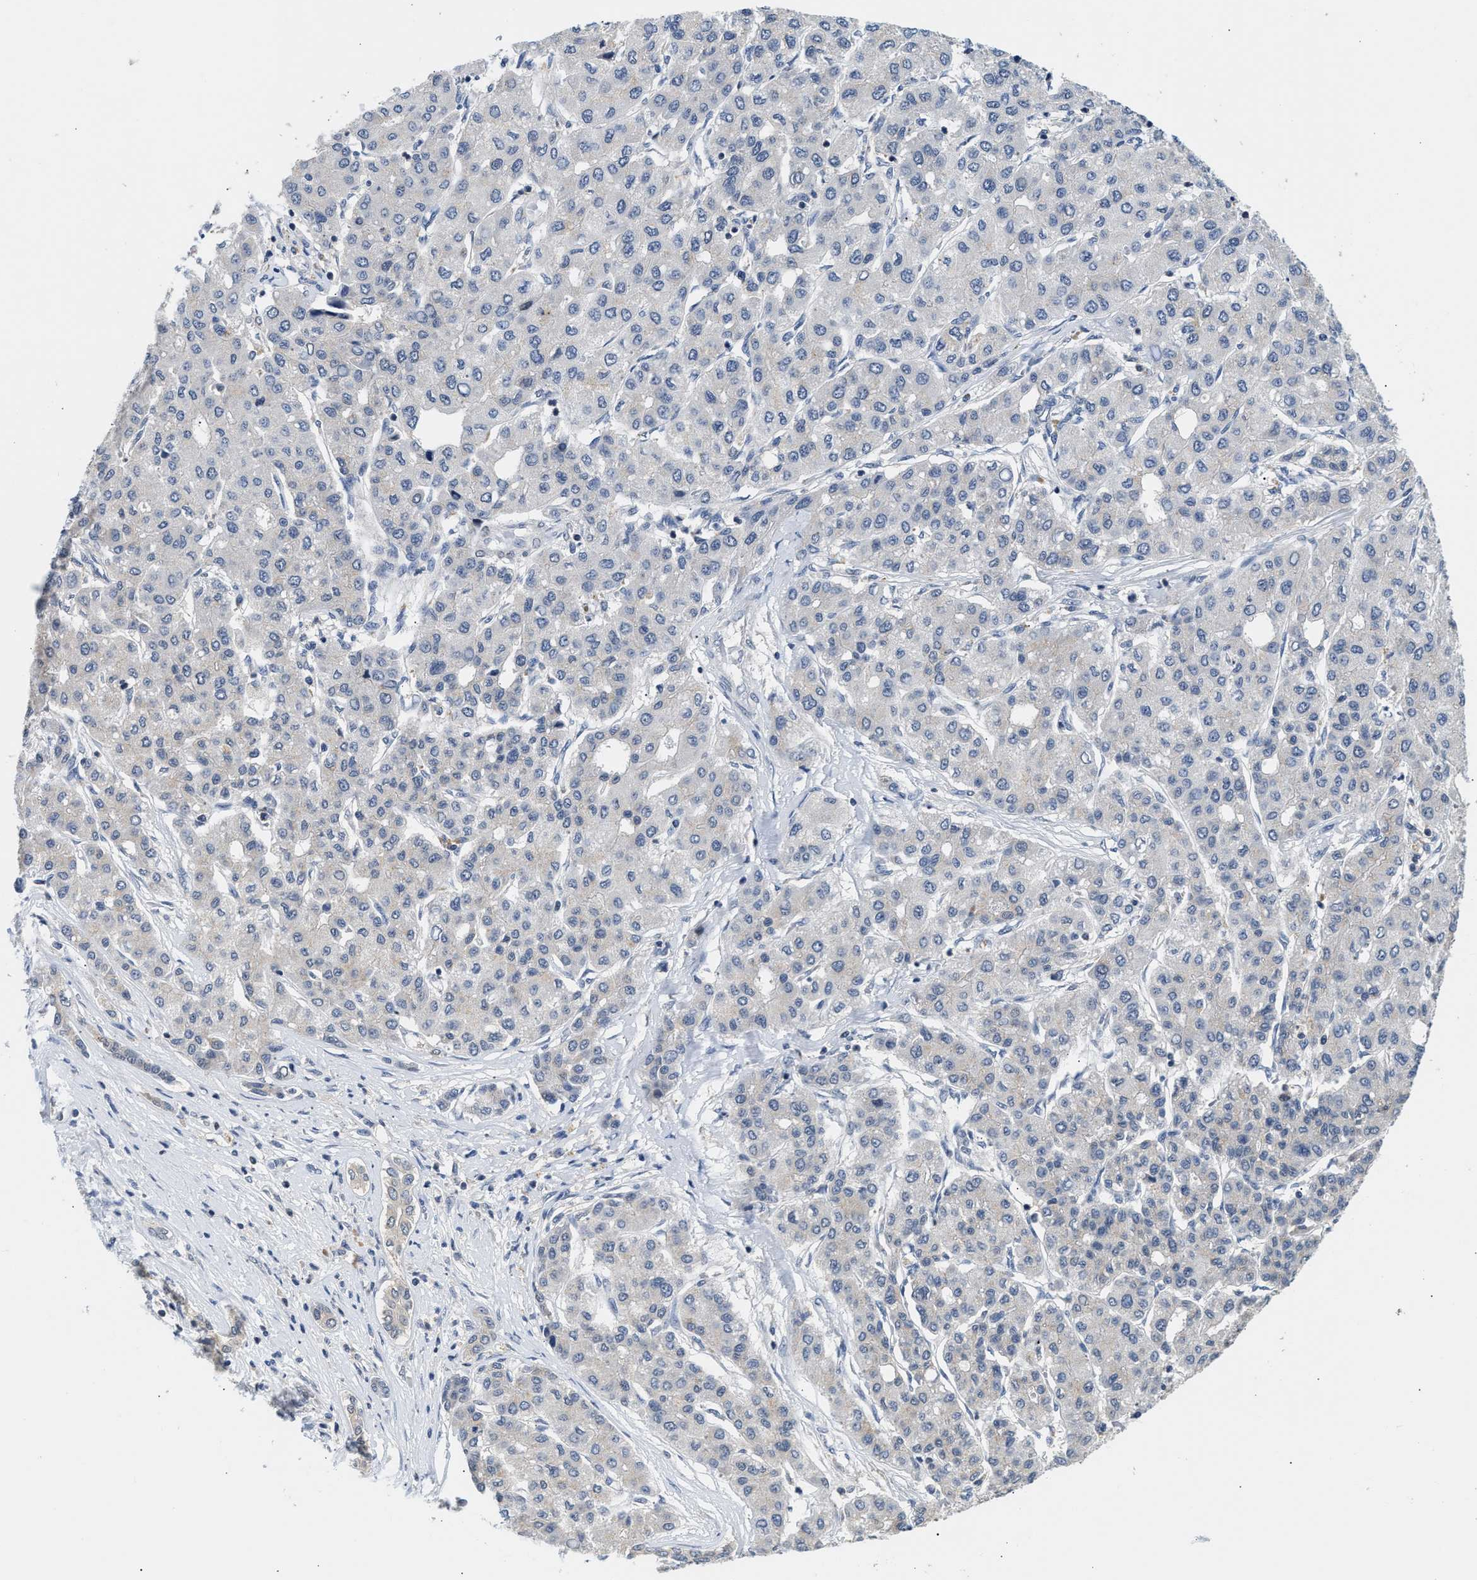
{"staining": {"intensity": "negative", "quantity": "none", "location": "none"}, "tissue": "liver cancer", "cell_type": "Tumor cells", "image_type": "cancer", "snomed": [{"axis": "morphology", "description": "Carcinoma, Hepatocellular, NOS"}, {"axis": "topography", "description": "Liver"}], "caption": "An image of liver hepatocellular carcinoma stained for a protein demonstrates no brown staining in tumor cells.", "gene": "PPM1L", "patient": {"sex": "male", "age": 65}}